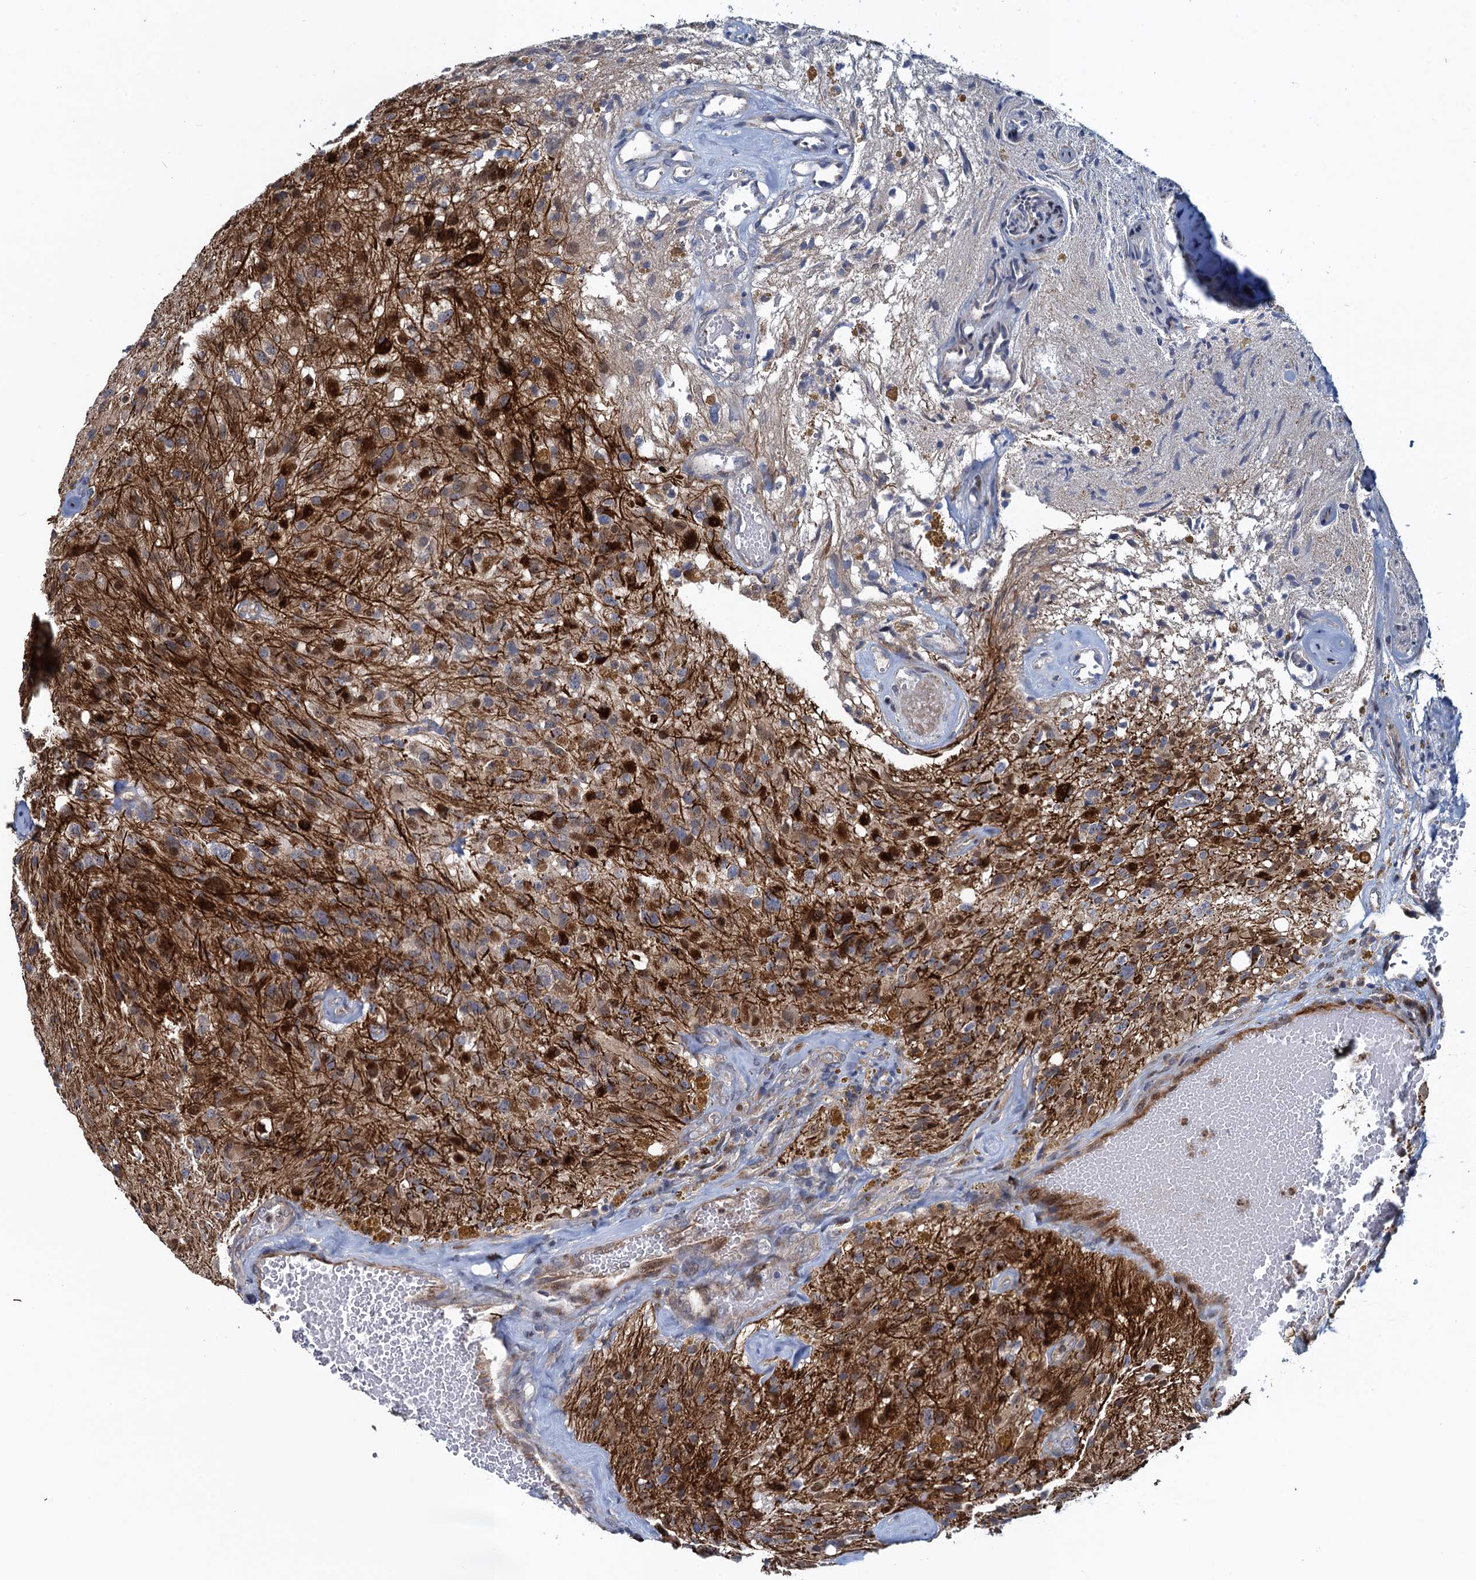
{"staining": {"intensity": "moderate", "quantity": "<25%", "location": "cytoplasmic/membranous"}, "tissue": "glioma", "cell_type": "Tumor cells", "image_type": "cancer", "snomed": [{"axis": "morphology", "description": "Glioma, malignant, High grade"}, {"axis": "topography", "description": "Brain"}], "caption": "High-magnification brightfield microscopy of high-grade glioma (malignant) stained with DAB (brown) and counterstained with hematoxylin (blue). tumor cells exhibit moderate cytoplasmic/membranous expression is present in about<25% of cells.", "gene": "ATOSA", "patient": {"sex": "male", "age": 69}}